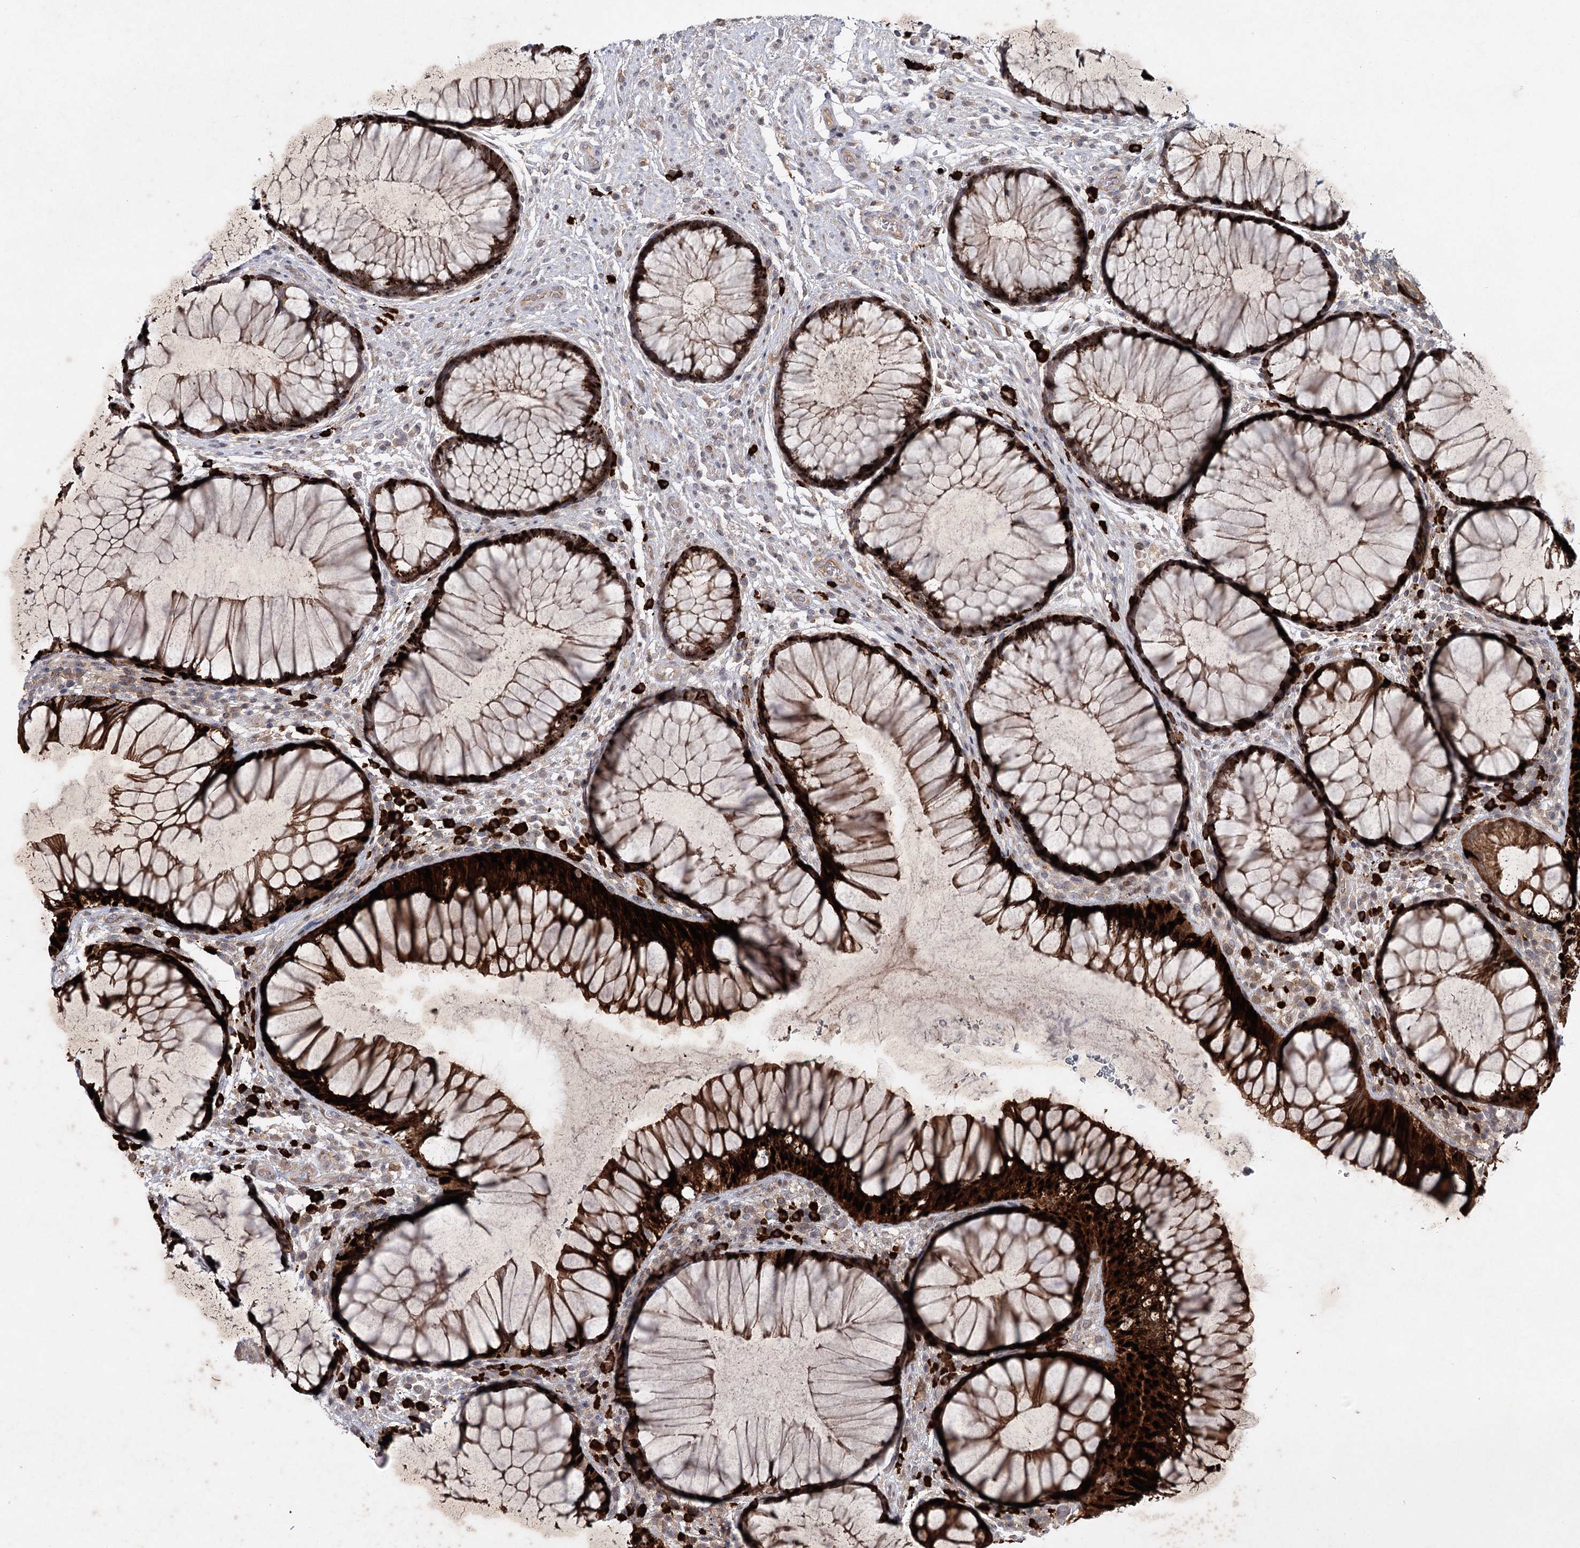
{"staining": {"intensity": "strong", "quantity": ">75%", "location": "cytoplasmic/membranous"}, "tissue": "rectum", "cell_type": "Glandular cells", "image_type": "normal", "snomed": [{"axis": "morphology", "description": "Normal tissue, NOS"}, {"axis": "topography", "description": "Rectum"}], "caption": "The image shows staining of normal rectum, revealing strong cytoplasmic/membranous protein staining (brown color) within glandular cells. (brown staining indicates protein expression, while blue staining denotes nuclei).", "gene": "MAP3K13", "patient": {"sex": "male", "age": 51}}